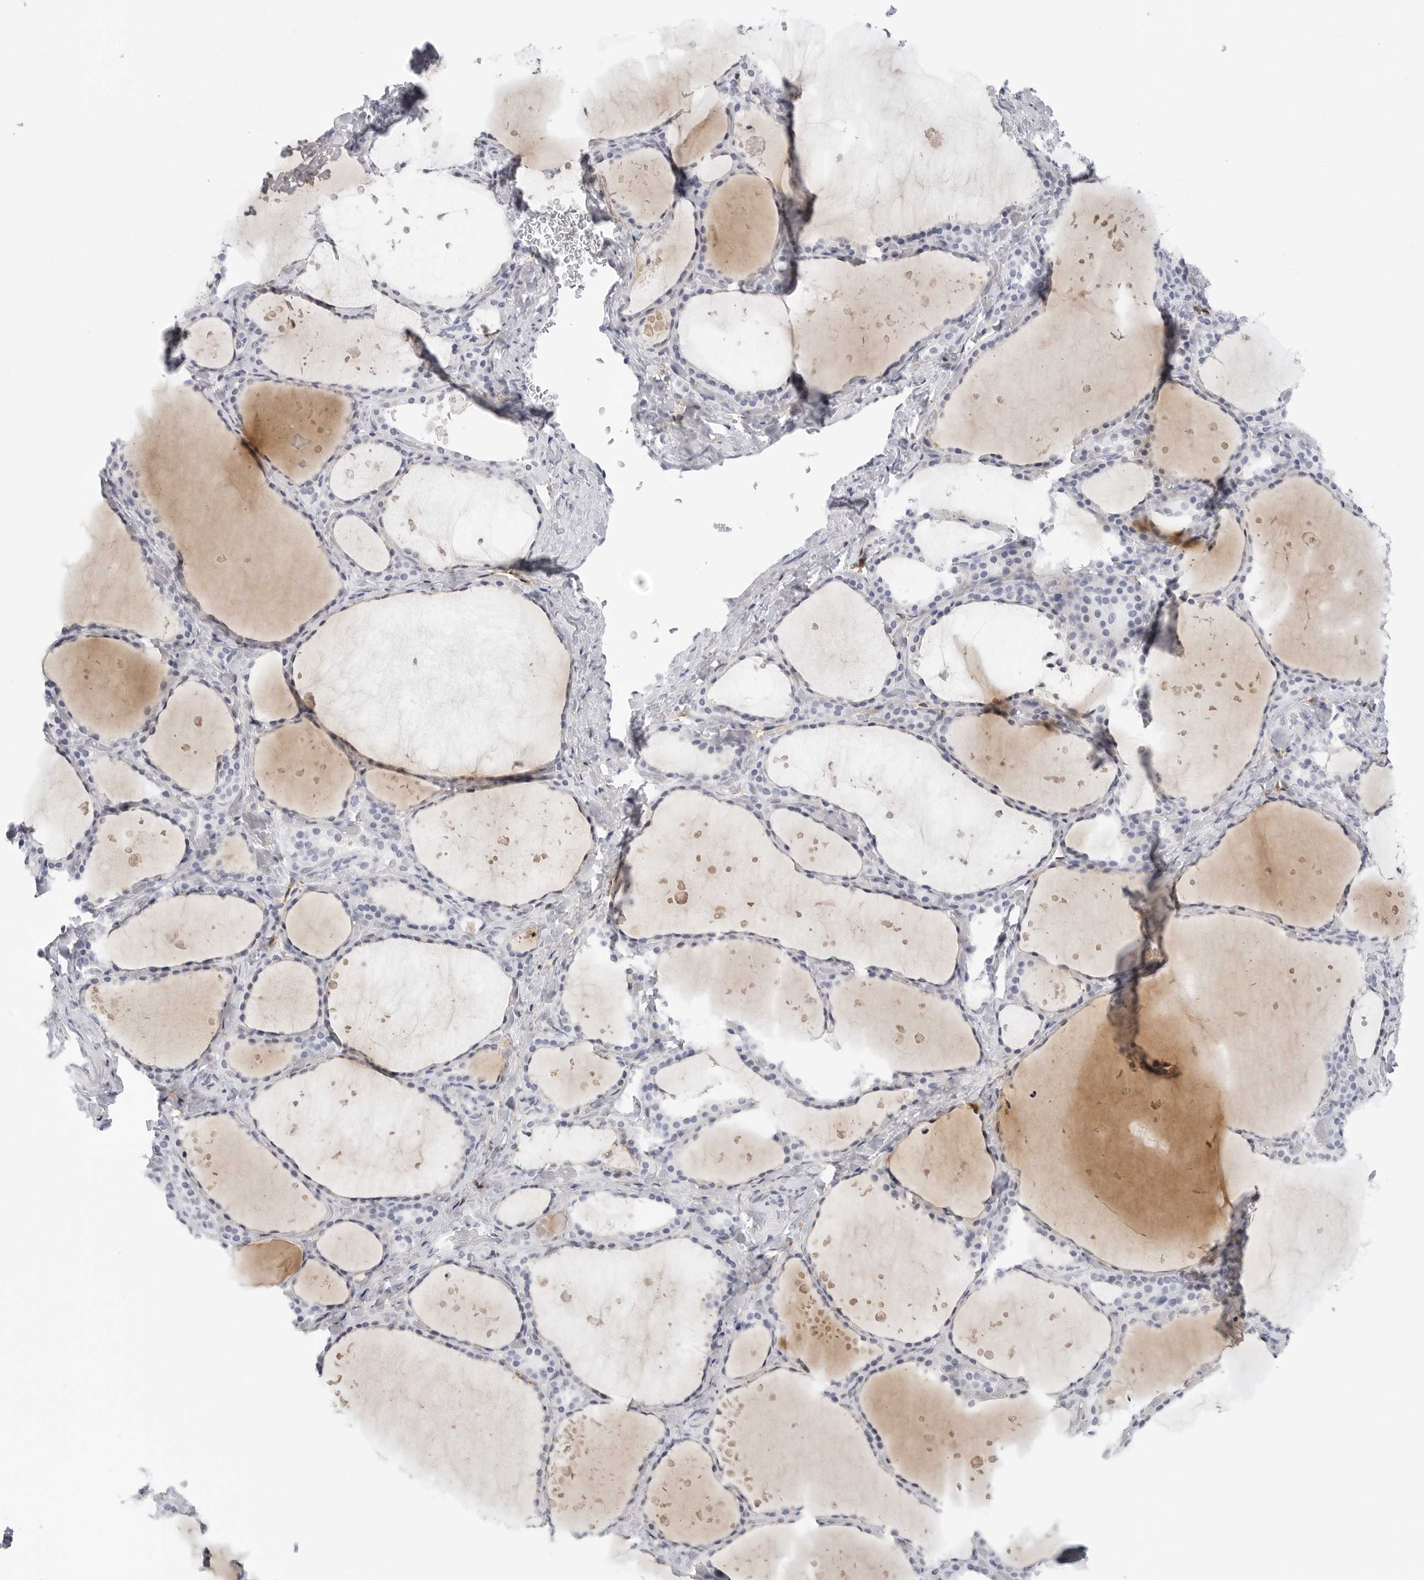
{"staining": {"intensity": "negative", "quantity": "none", "location": "none"}, "tissue": "thyroid gland", "cell_type": "Glandular cells", "image_type": "normal", "snomed": [{"axis": "morphology", "description": "Normal tissue, NOS"}, {"axis": "topography", "description": "Thyroid gland"}], "caption": "Glandular cells are negative for brown protein staining in normal thyroid gland. Nuclei are stained in blue.", "gene": "SLC19A1", "patient": {"sex": "female", "age": 44}}